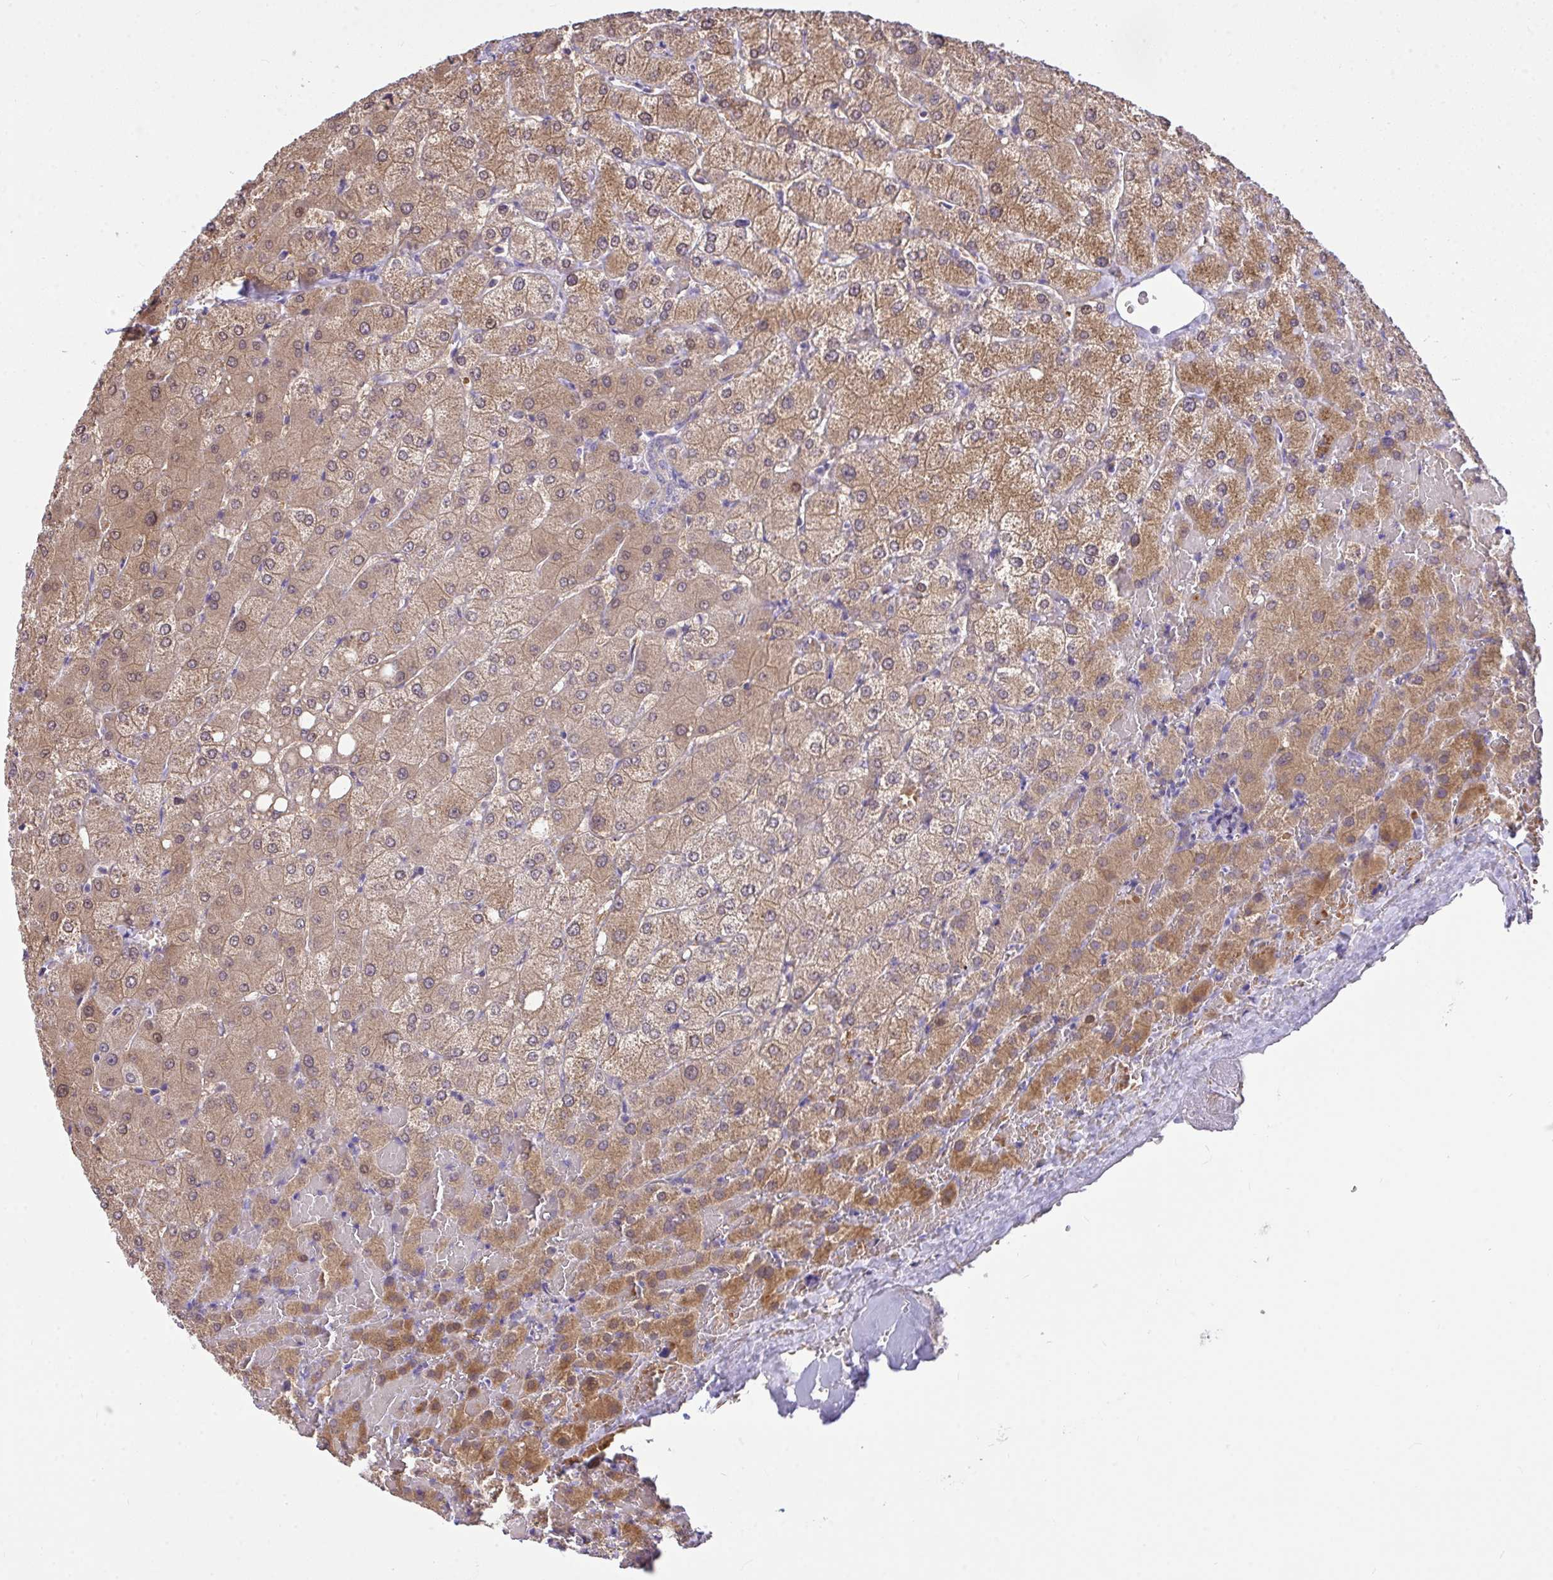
{"staining": {"intensity": "negative", "quantity": "none", "location": "none"}, "tissue": "liver", "cell_type": "Cholangiocytes", "image_type": "normal", "snomed": [{"axis": "morphology", "description": "Normal tissue, NOS"}, {"axis": "topography", "description": "Liver"}], "caption": "There is no significant staining in cholangiocytes of liver. (DAB (3,3'-diaminobenzidine) immunohistochemistry (IHC) visualized using brightfield microscopy, high magnification).", "gene": "MOCS1", "patient": {"sex": "female", "age": 54}}